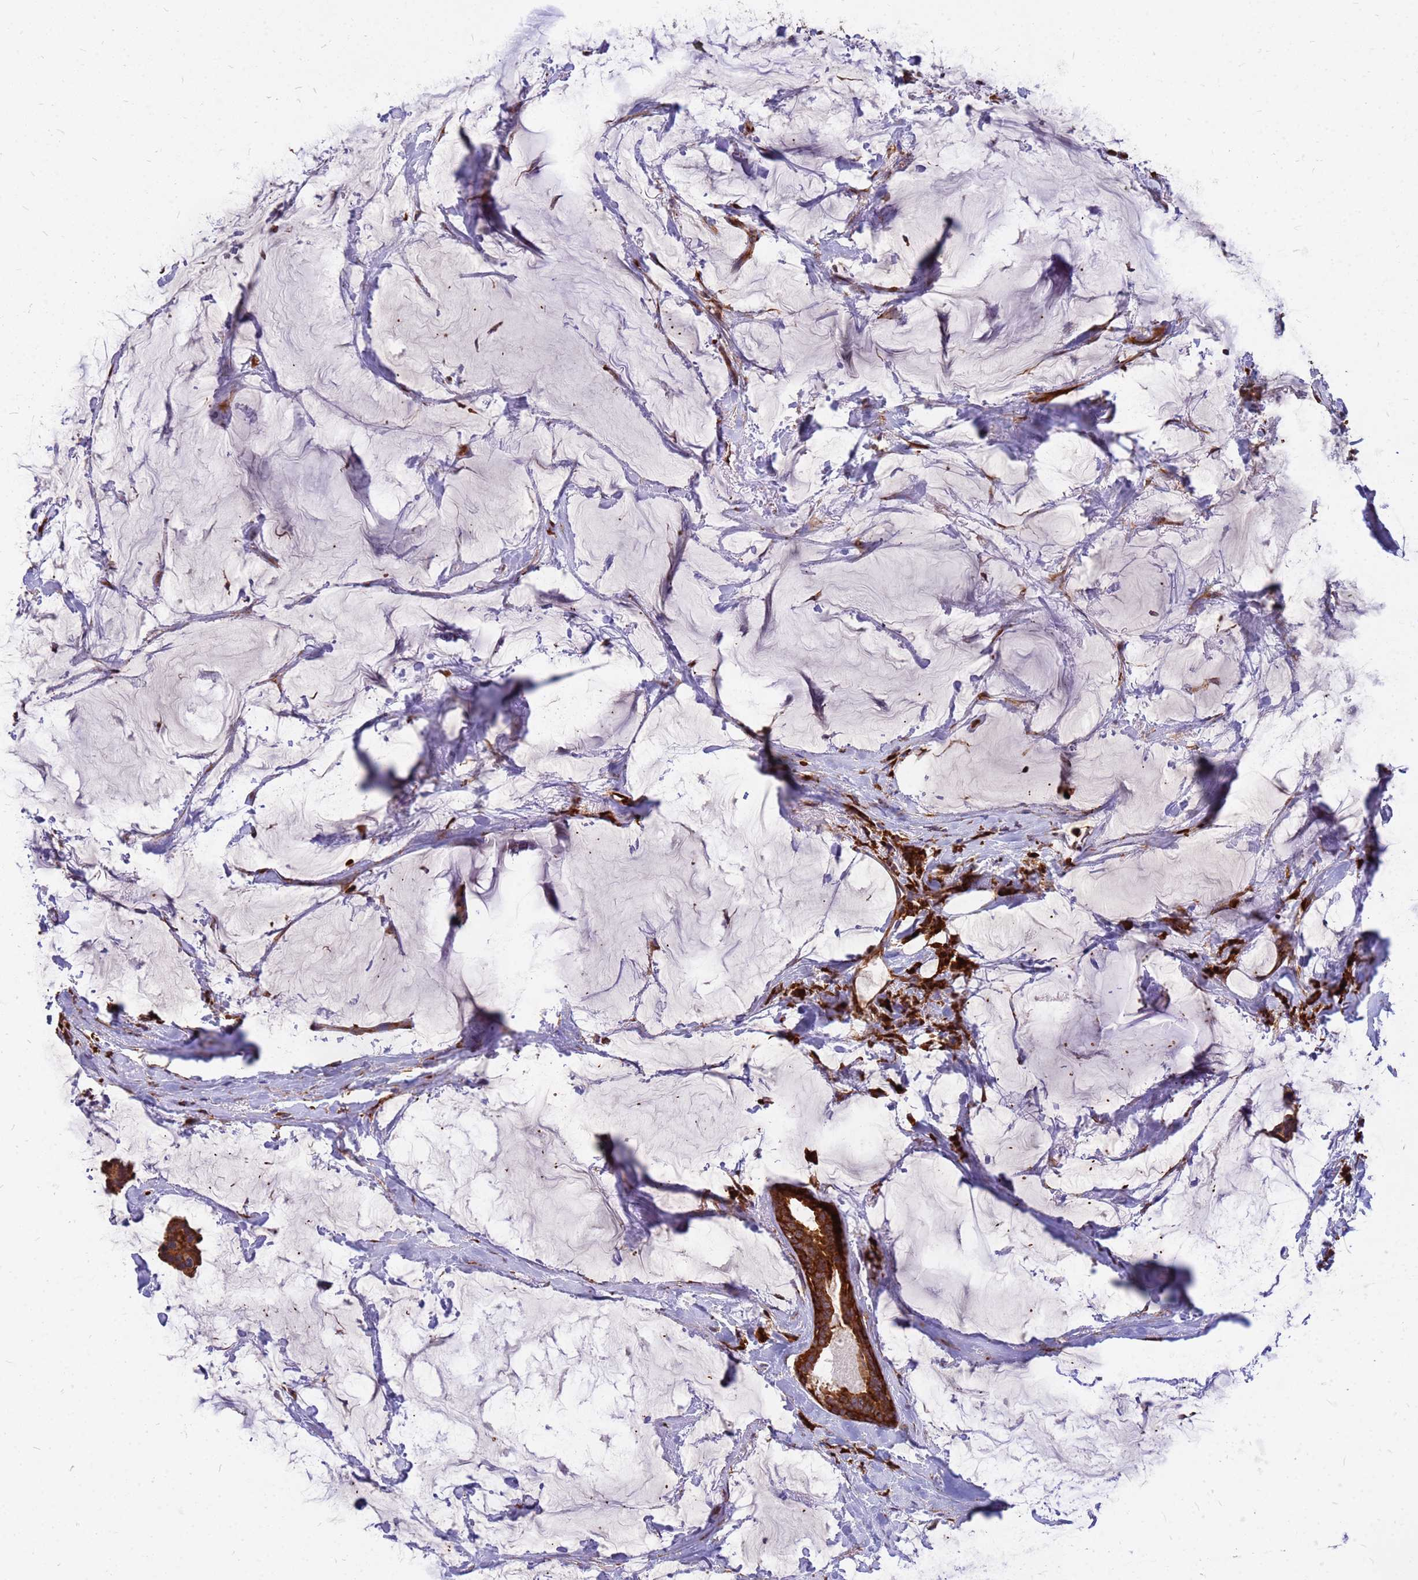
{"staining": {"intensity": "strong", "quantity": ">75%", "location": "cytoplasmic/membranous"}, "tissue": "breast cancer", "cell_type": "Tumor cells", "image_type": "cancer", "snomed": [{"axis": "morphology", "description": "Duct carcinoma"}, {"axis": "topography", "description": "Breast"}], "caption": "This is a histology image of immunohistochemistry staining of breast cancer (intraductal carcinoma), which shows strong staining in the cytoplasmic/membranous of tumor cells.", "gene": "RPL8", "patient": {"sex": "female", "age": 93}}